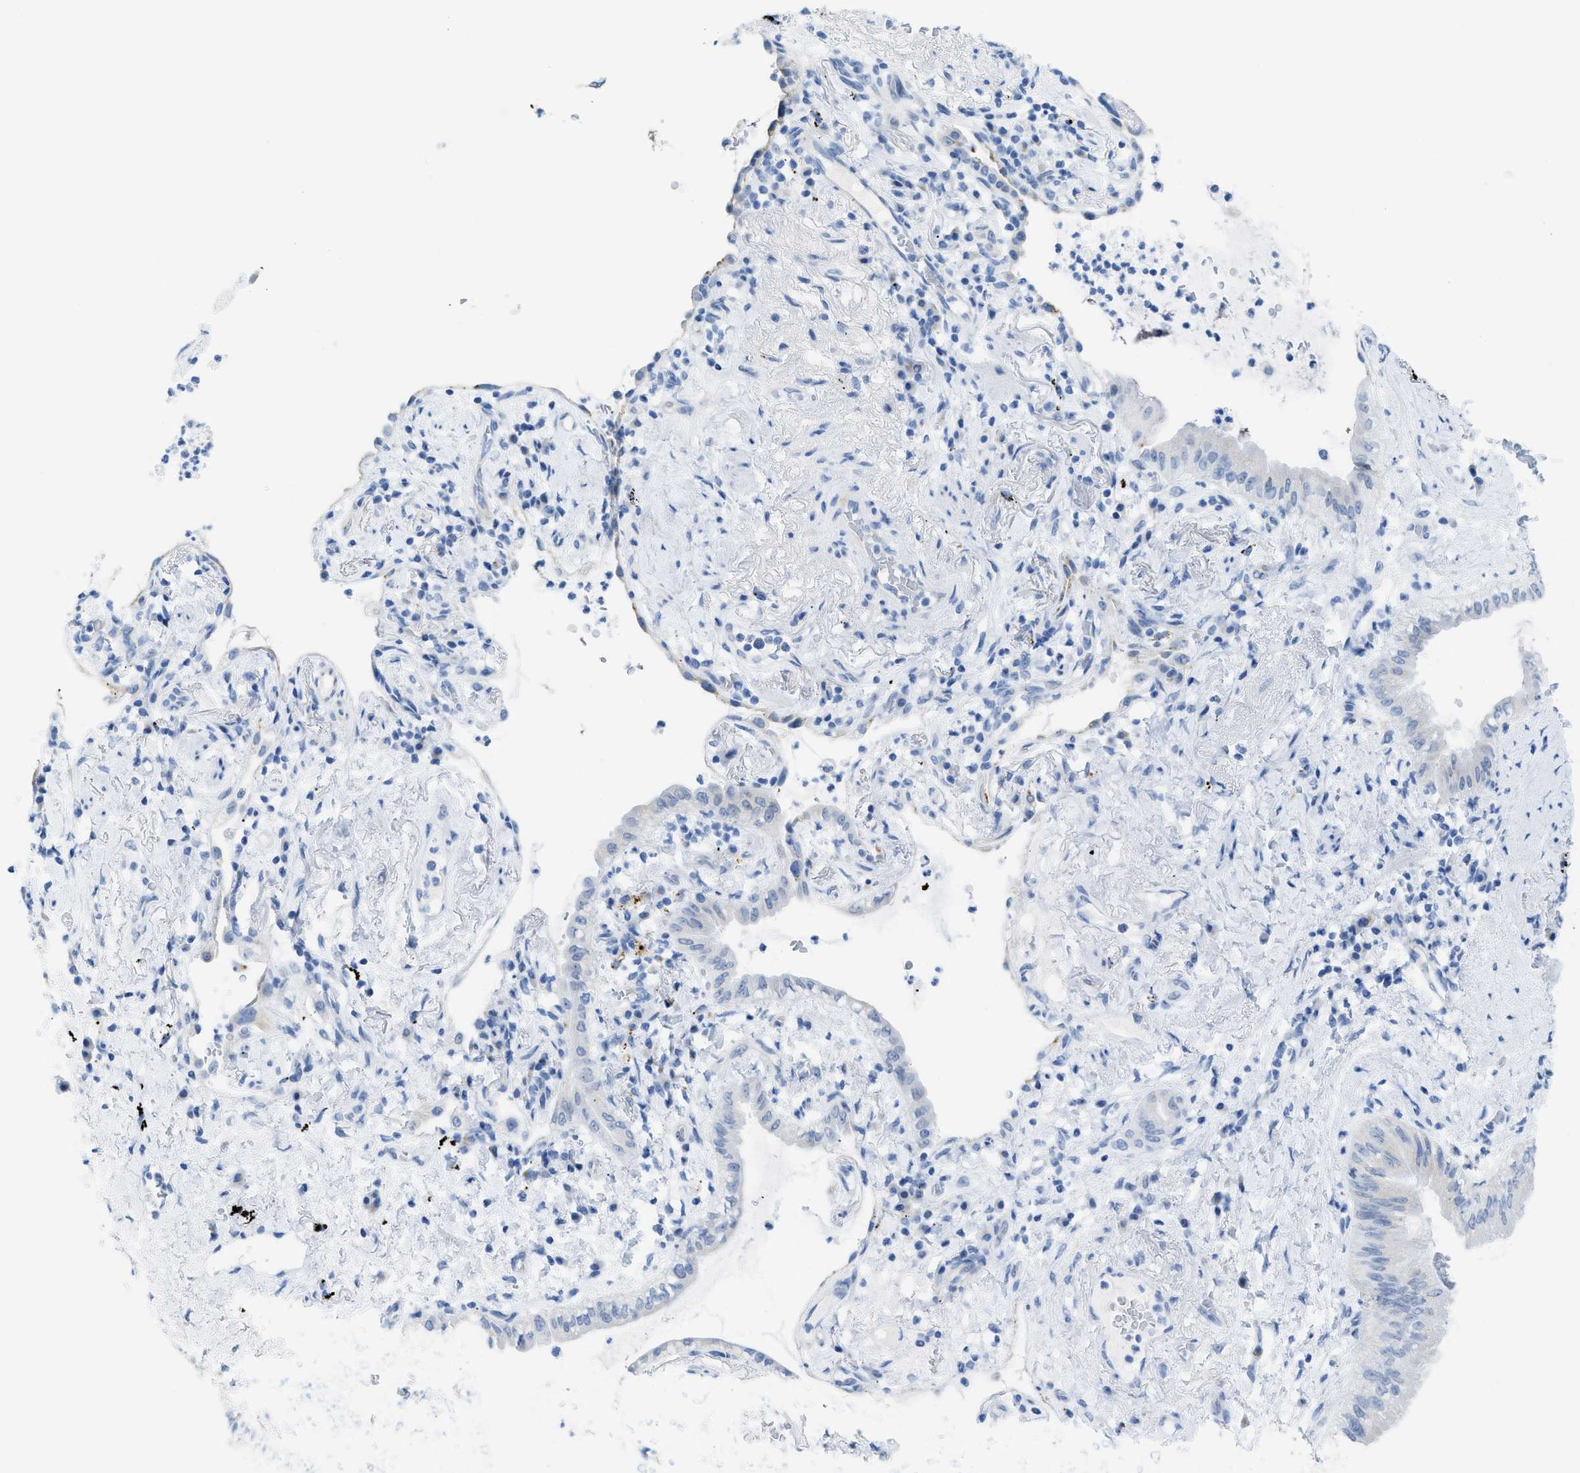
{"staining": {"intensity": "negative", "quantity": "none", "location": "none"}, "tissue": "lung cancer", "cell_type": "Tumor cells", "image_type": "cancer", "snomed": [{"axis": "morphology", "description": "Normal tissue, NOS"}, {"axis": "morphology", "description": "Adenocarcinoma, NOS"}, {"axis": "topography", "description": "Bronchus"}, {"axis": "topography", "description": "Lung"}], "caption": "Human lung cancer (adenocarcinoma) stained for a protein using immunohistochemistry demonstrates no expression in tumor cells.", "gene": "WDR4", "patient": {"sex": "female", "age": 70}}